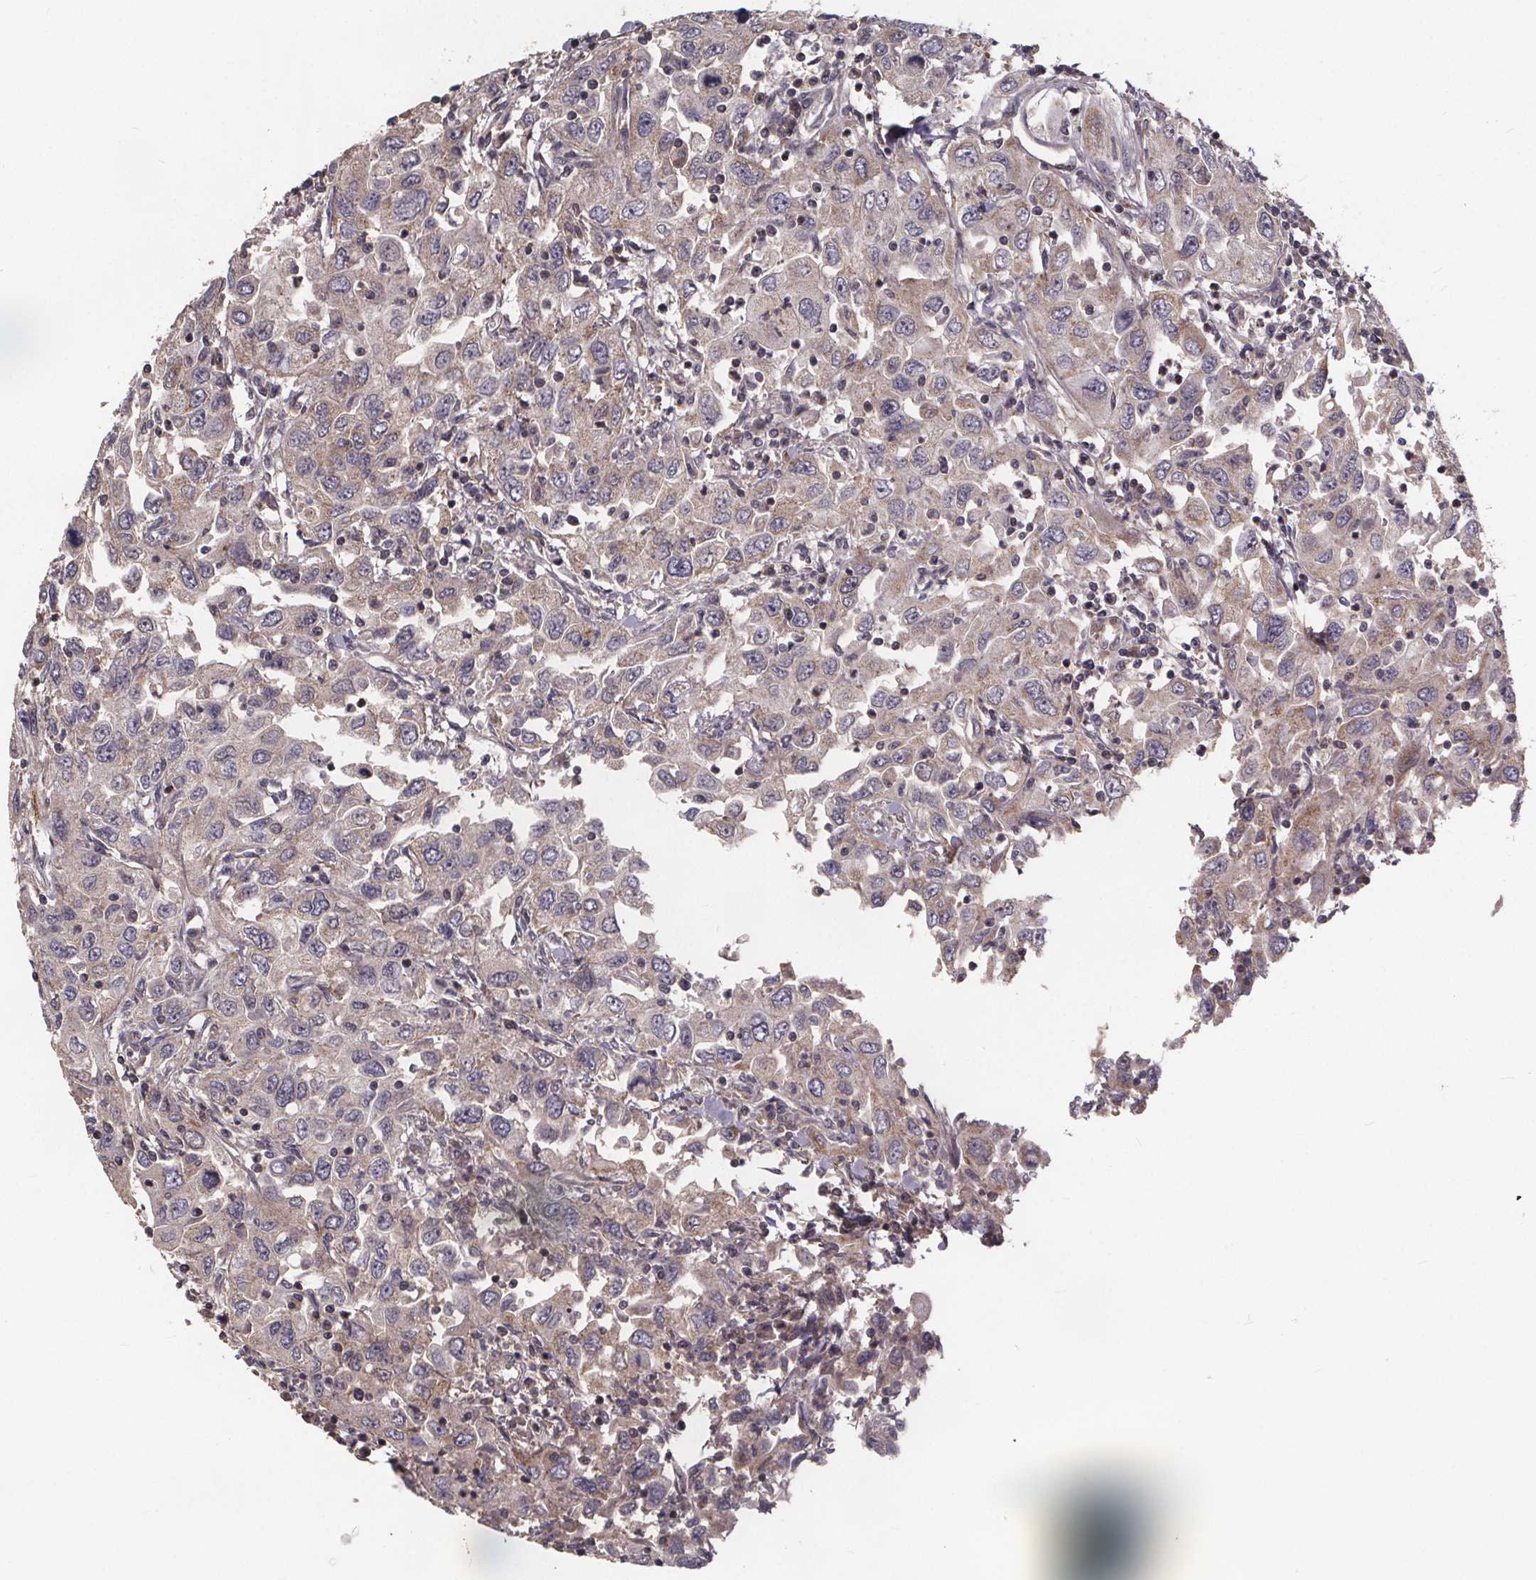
{"staining": {"intensity": "negative", "quantity": "none", "location": "none"}, "tissue": "urothelial cancer", "cell_type": "Tumor cells", "image_type": "cancer", "snomed": [{"axis": "morphology", "description": "Urothelial carcinoma, High grade"}, {"axis": "topography", "description": "Urinary bladder"}], "caption": "The image demonstrates no significant expression in tumor cells of urothelial cancer.", "gene": "YME1L1", "patient": {"sex": "male", "age": 76}}